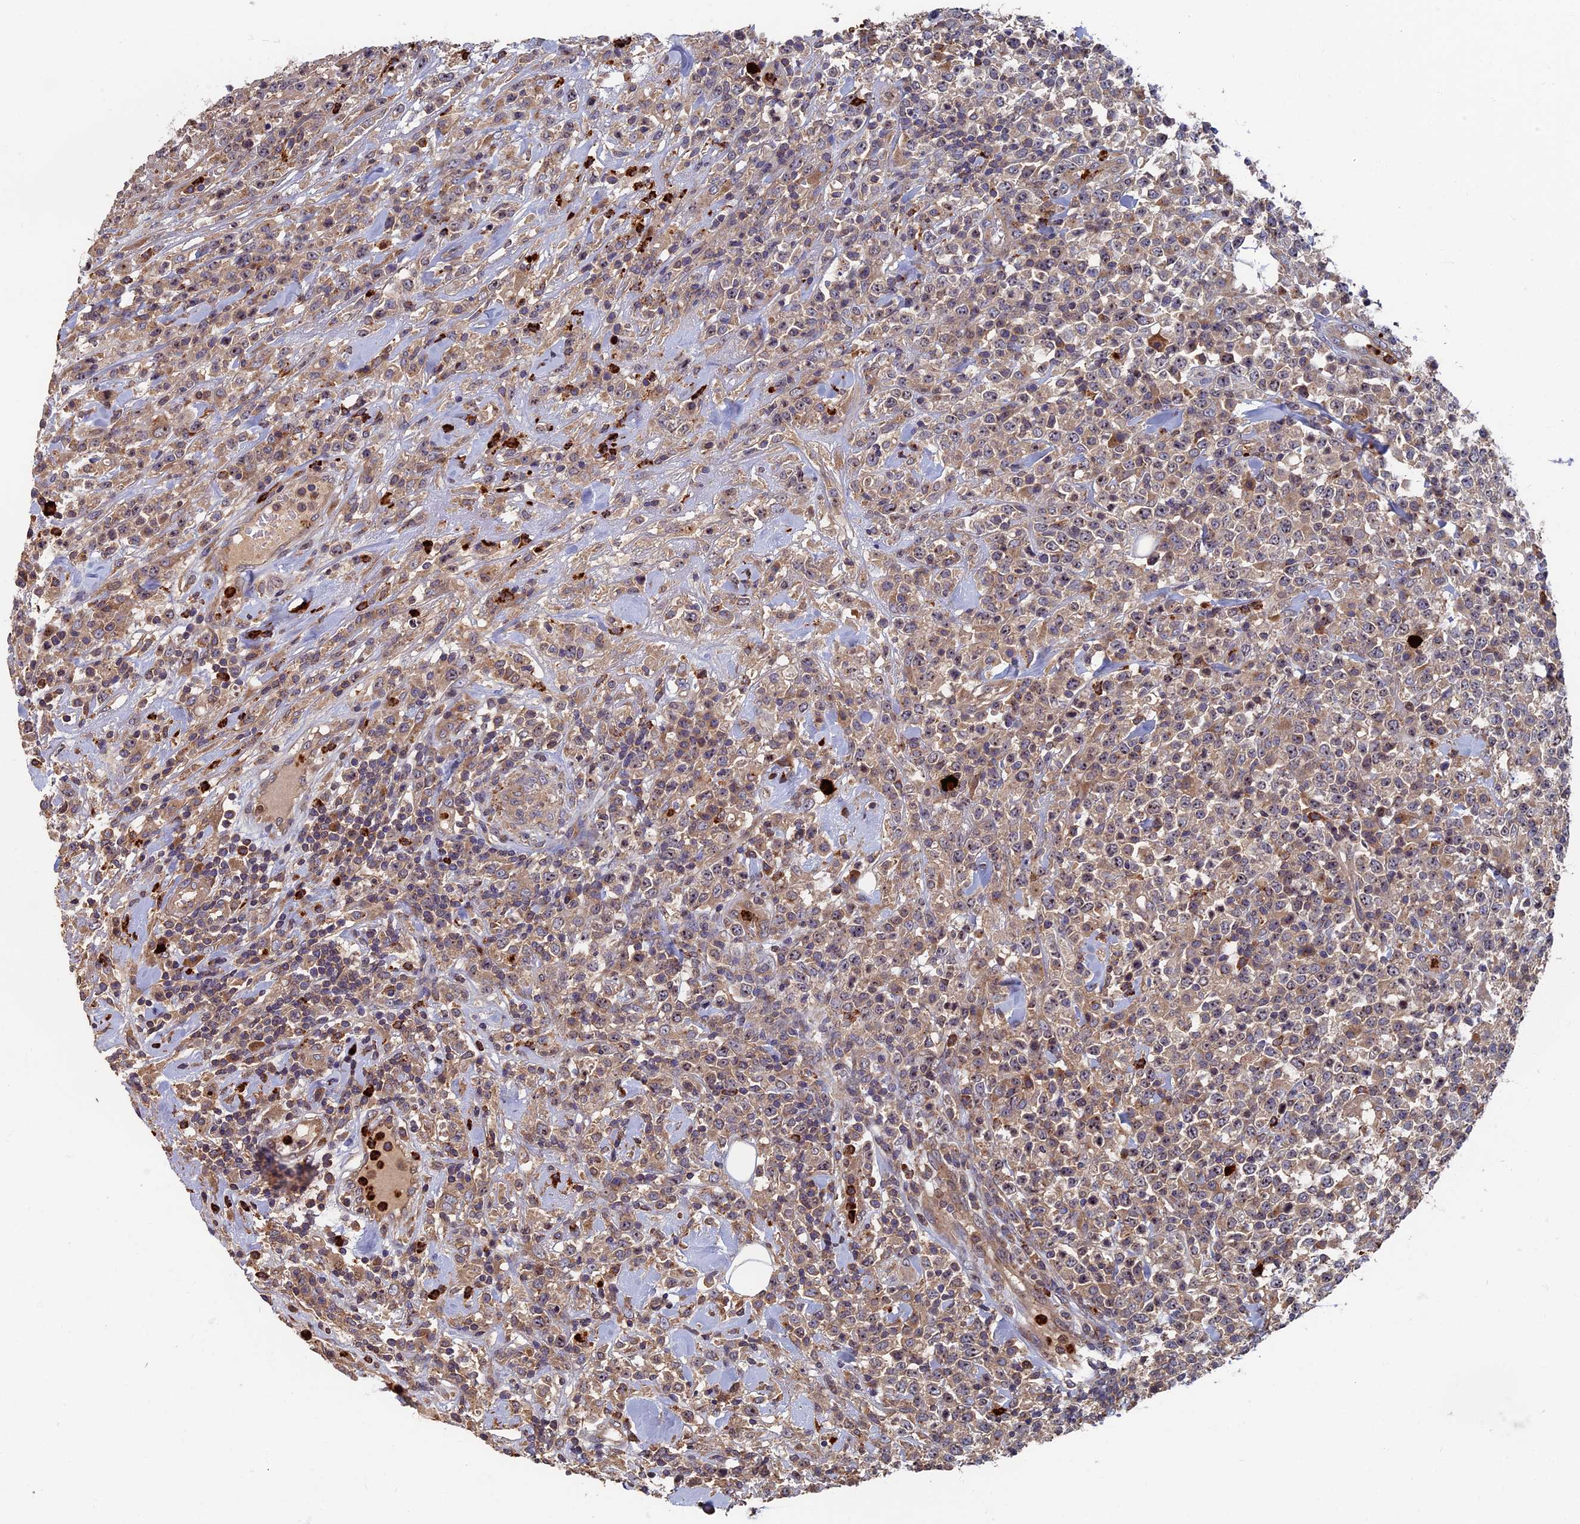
{"staining": {"intensity": "weak", "quantity": "25%-75%", "location": "cytoplasmic/membranous"}, "tissue": "lymphoma", "cell_type": "Tumor cells", "image_type": "cancer", "snomed": [{"axis": "morphology", "description": "Malignant lymphoma, non-Hodgkin's type, High grade"}, {"axis": "topography", "description": "Colon"}], "caption": "High-magnification brightfield microscopy of high-grade malignant lymphoma, non-Hodgkin's type stained with DAB (3,3'-diaminobenzidine) (brown) and counterstained with hematoxylin (blue). tumor cells exhibit weak cytoplasmic/membranous expression is seen in approximately25%-75% of cells.", "gene": "TNK2", "patient": {"sex": "female", "age": 53}}